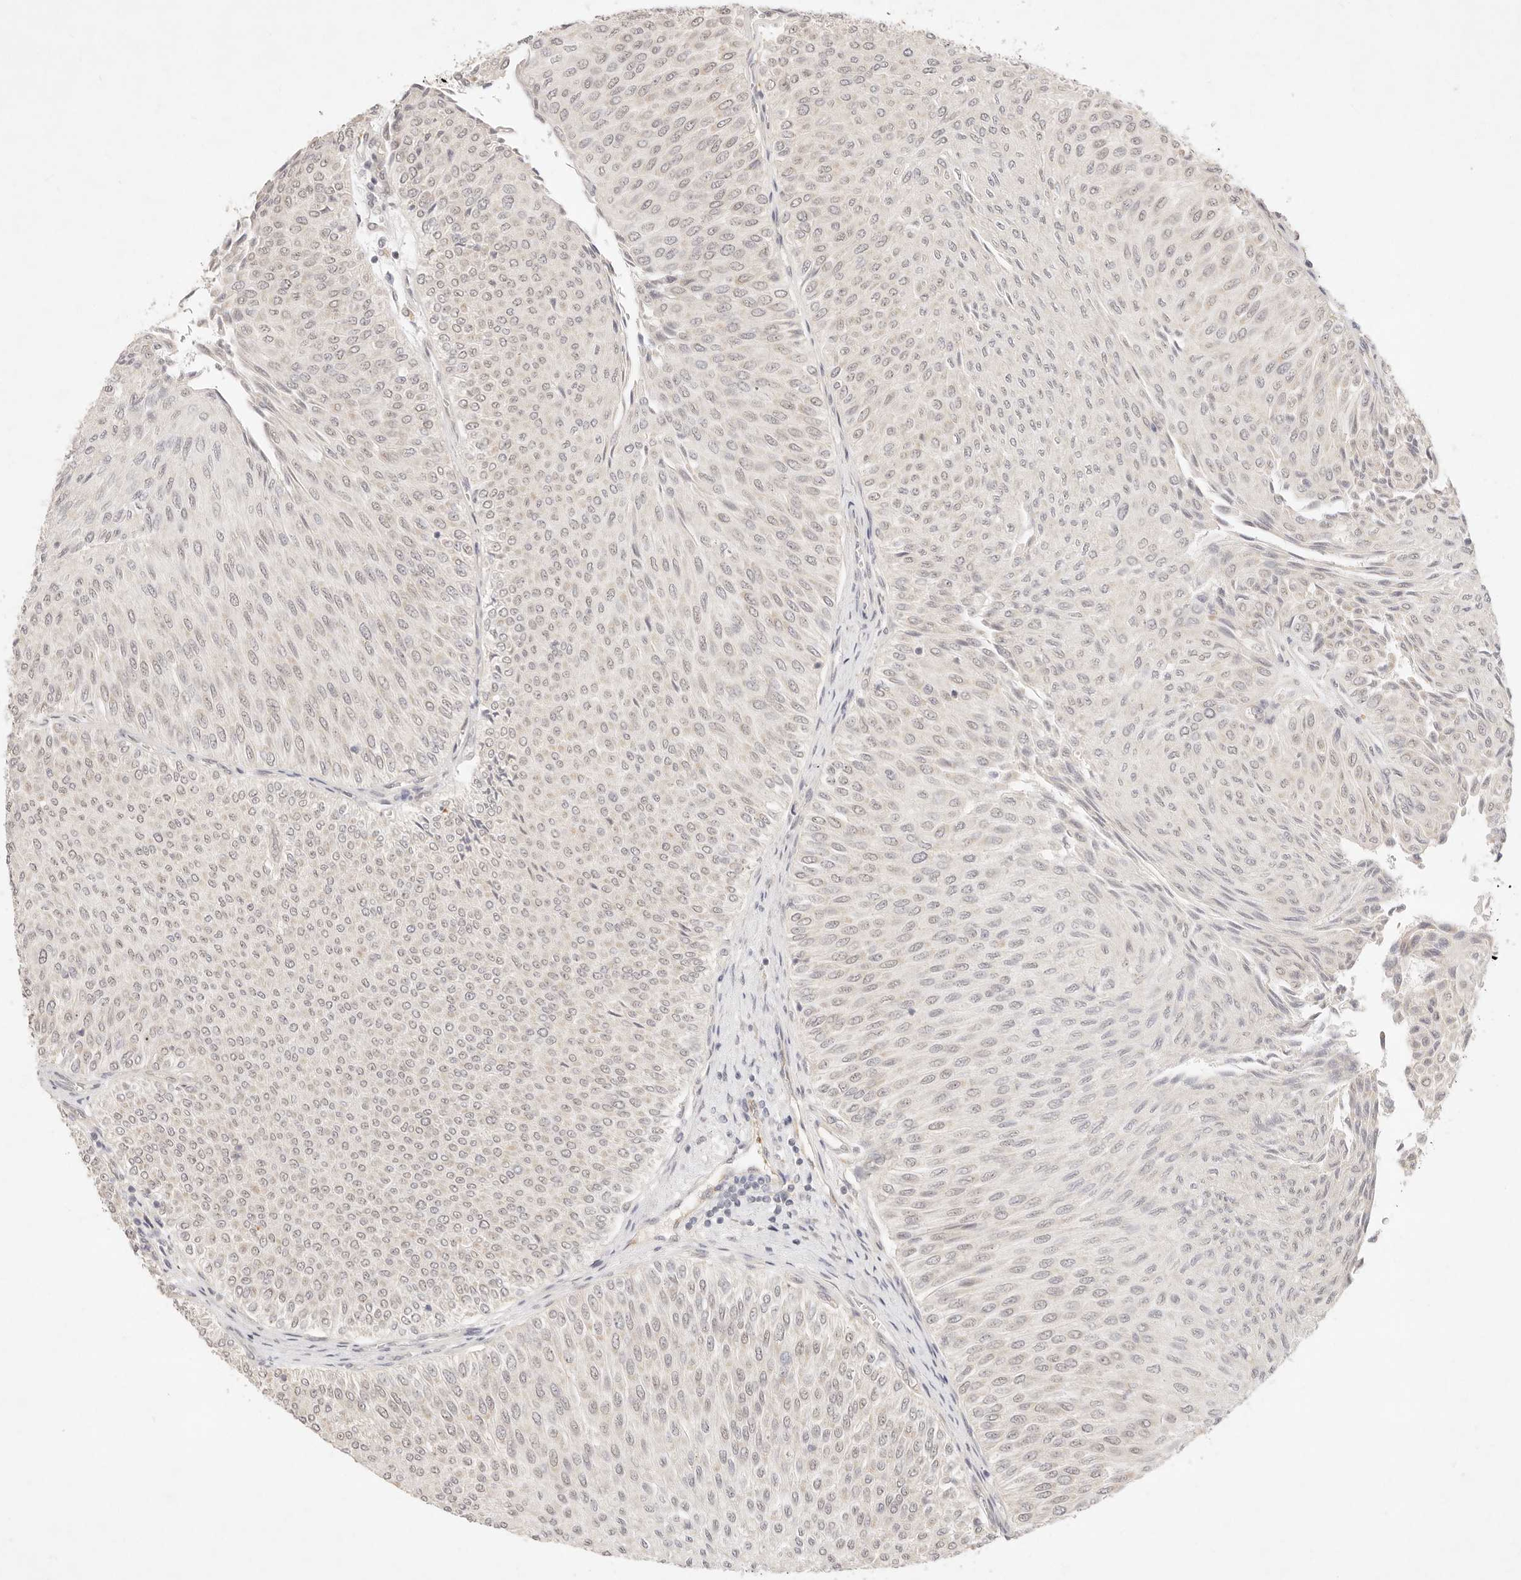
{"staining": {"intensity": "negative", "quantity": "none", "location": "none"}, "tissue": "urothelial cancer", "cell_type": "Tumor cells", "image_type": "cancer", "snomed": [{"axis": "morphology", "description": "Urothelial carcinoma, Low grade"}, {"axis": "topography", "description": "Urinary bladder"}], "caption": "Immunohistochemical staining of low-grade urothelial carcinoma exhibits no significant positivity in tumor cells. (Stains: DAB immunohistochemistry (IHC) with hematoxylin counter stain, Microscopy: brightfield microscopy at high magnification).", "gene": "GPR156", "patient": {"sex": "male", "age": 78}}